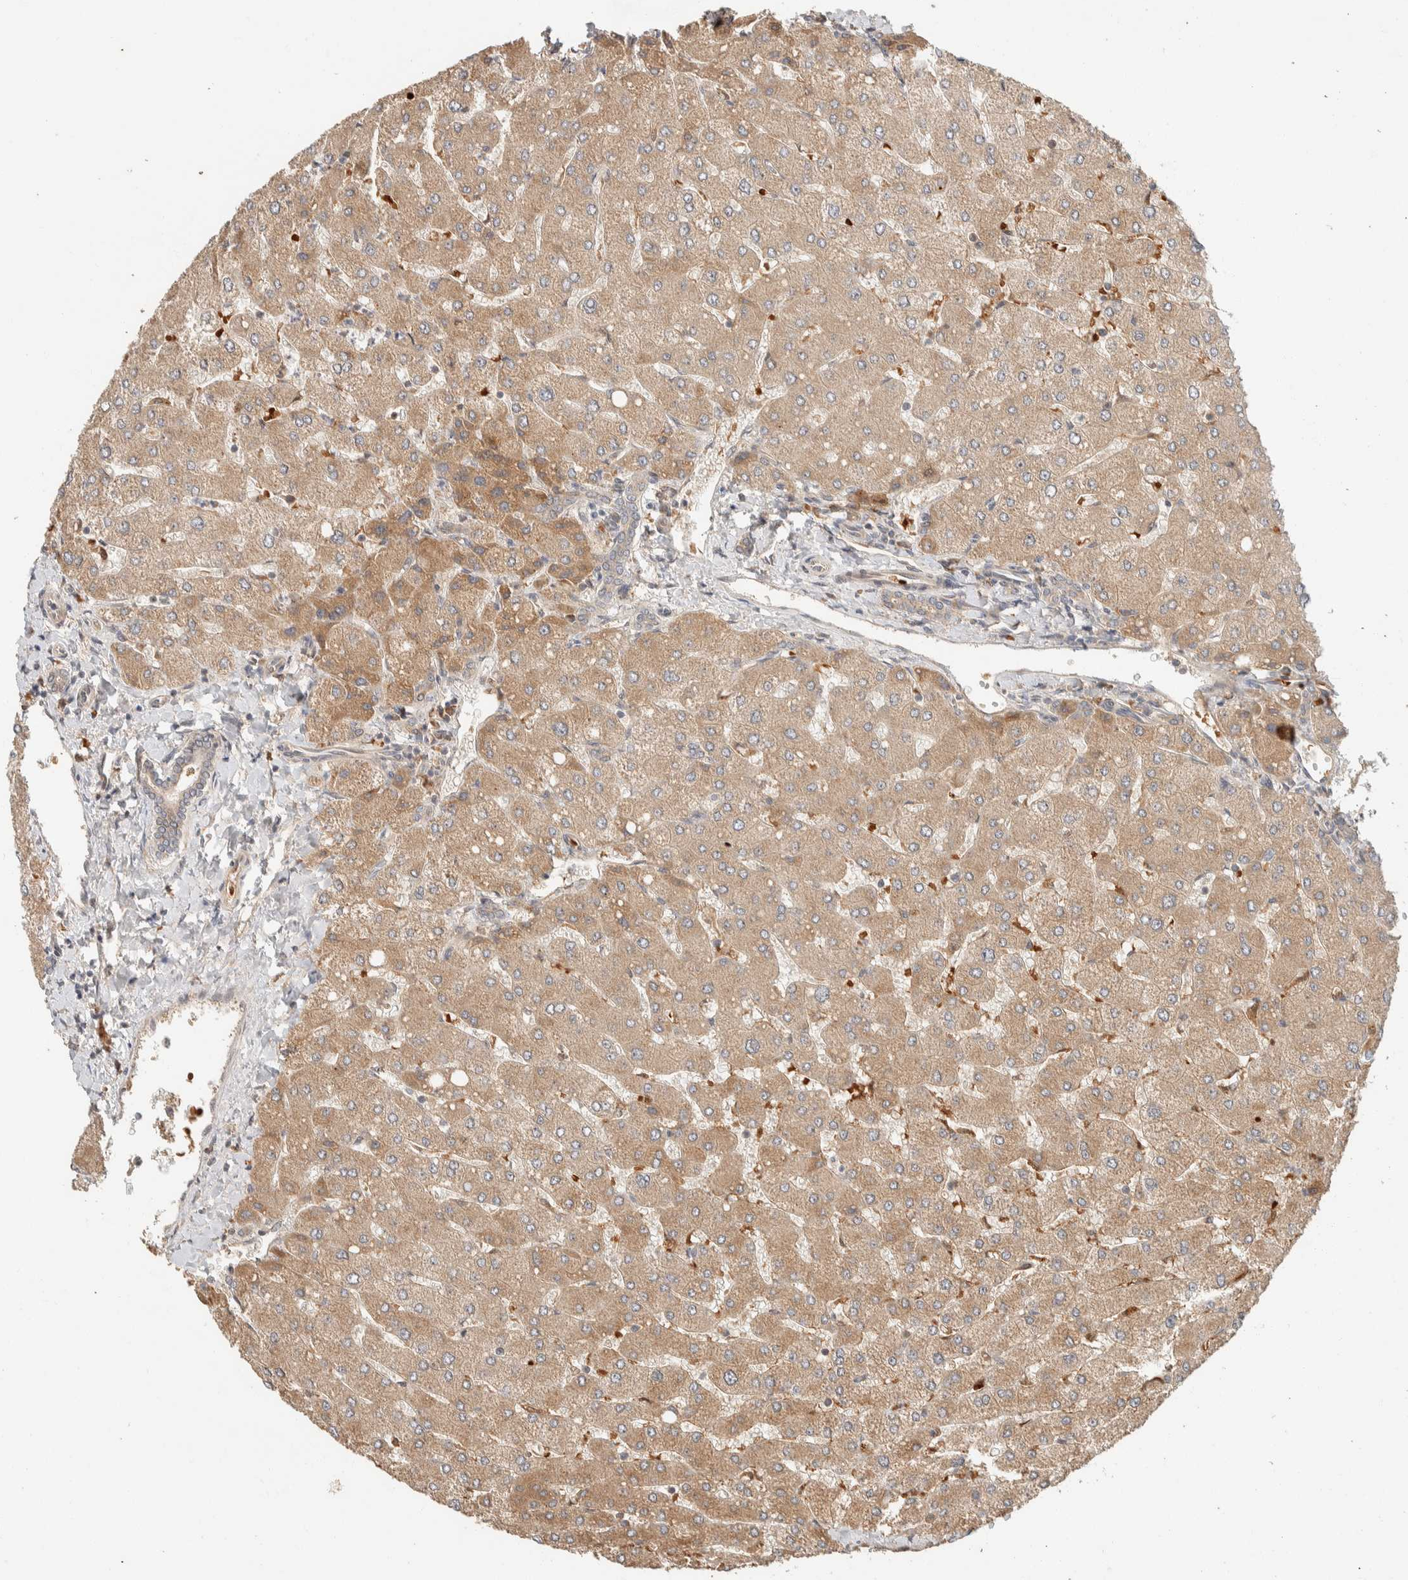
{"staining": {"intensity": "weak", "quantity": ">75%", "location": "cytoplasmic/membranous"}, "tissue": "liver", "cell_type": "Cholangiocytes", "image_type": "normal", "snomed": [{"axis": "morphology", "description": "Normal tissue, NOS"}, {"axis": "topography", "description": "Liver"}], "caption": "A low amount of weak cytoplasmic/membranous staining is appreciated in approximately >75% of cholangiocytes in normal liver.", "gene": "ZBTB2", "patient": {"sex": "male", "age": 55}}